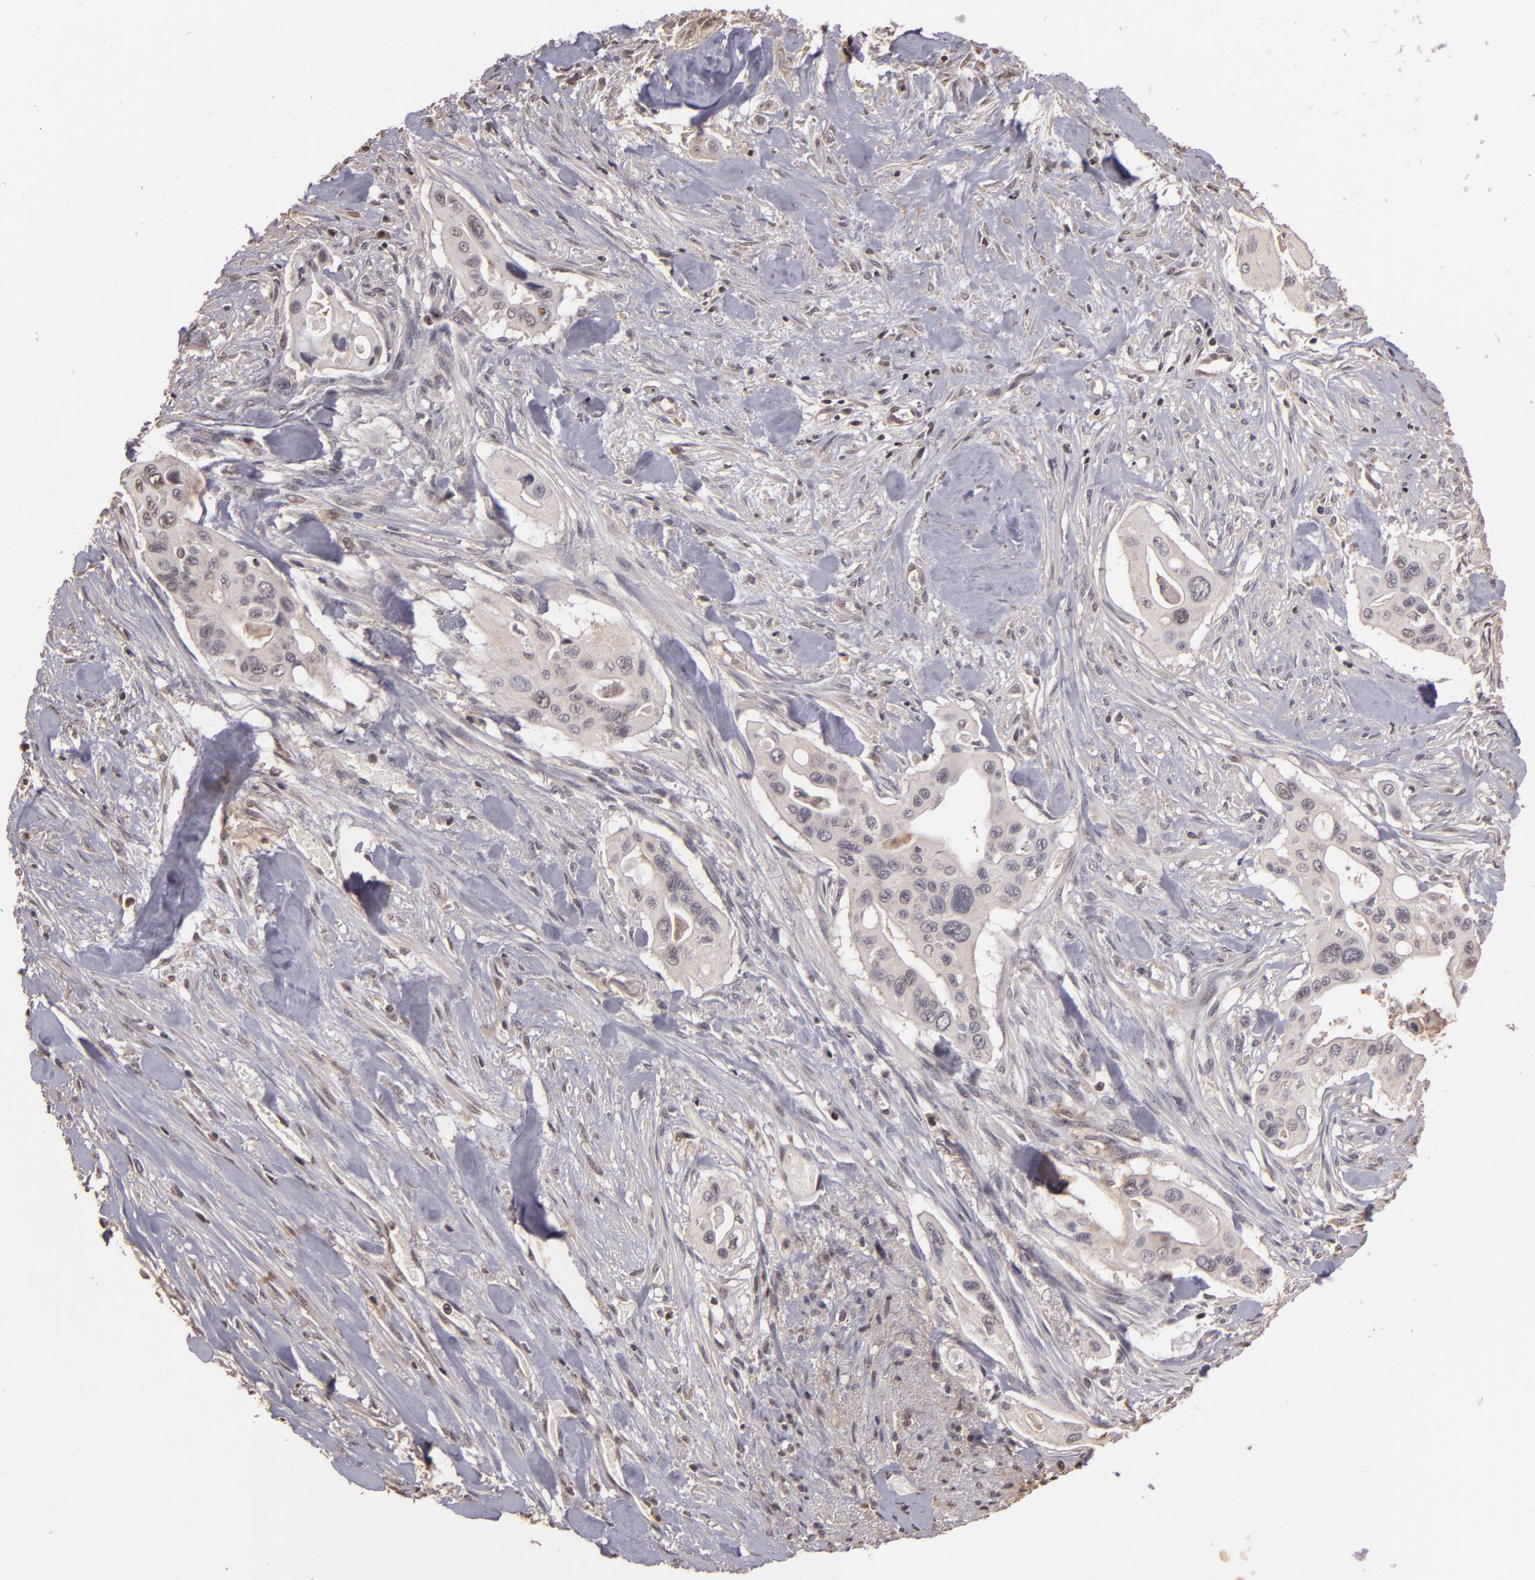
{"staining": {"intensity": "negative", "quantity": "none", "location": "none"}, "tissue": "pancreatic cancer", "cell_type": "Tumor cells", "image_type": "cancer", "snomed": [{"axis": "morphology", "description": "Adenocarcinoma, NOS"}, {"axis": "topography", "description": "Pancreas"}], "caption": "Tumor cells show no significant protein staining in pancreatic cancer.", "gene": "ARPC2", "patient": {"sex": "male", "age": 77}}